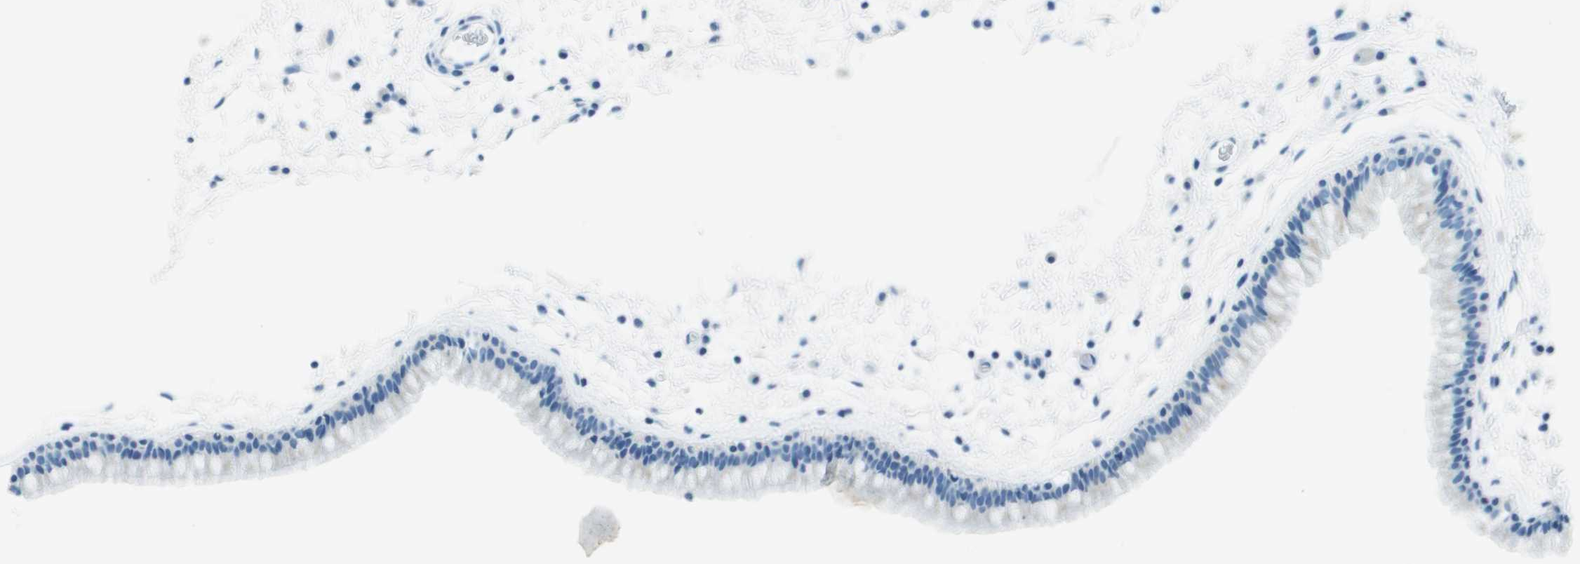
{"staining": {"intensity": "negative", "quantity": "none", "location": "none"}, "tissue": "nasopharynx", "cell_type": "Respiratory epithelial cells", "image_type": "normal", "snomed": [{"axis": "morphology", "description": "Normal tissue, NOS"}, {"axis": "morphology", "description": "Inflammation, NOS"}, {"axis": "topography", "description": "Nasopharynx"}], "caption": "Normal nasopharynx was stained to show a protein in brown. There is no significant expression in respiratory epithelial cells. (Stains: DAB immunohistochemistry with hematoxylin counter stain, Microscopy: brightfield microscopy at high magnification).", "gene": "SLC16A10", "patient": {"sex": "male", "age": 48}}